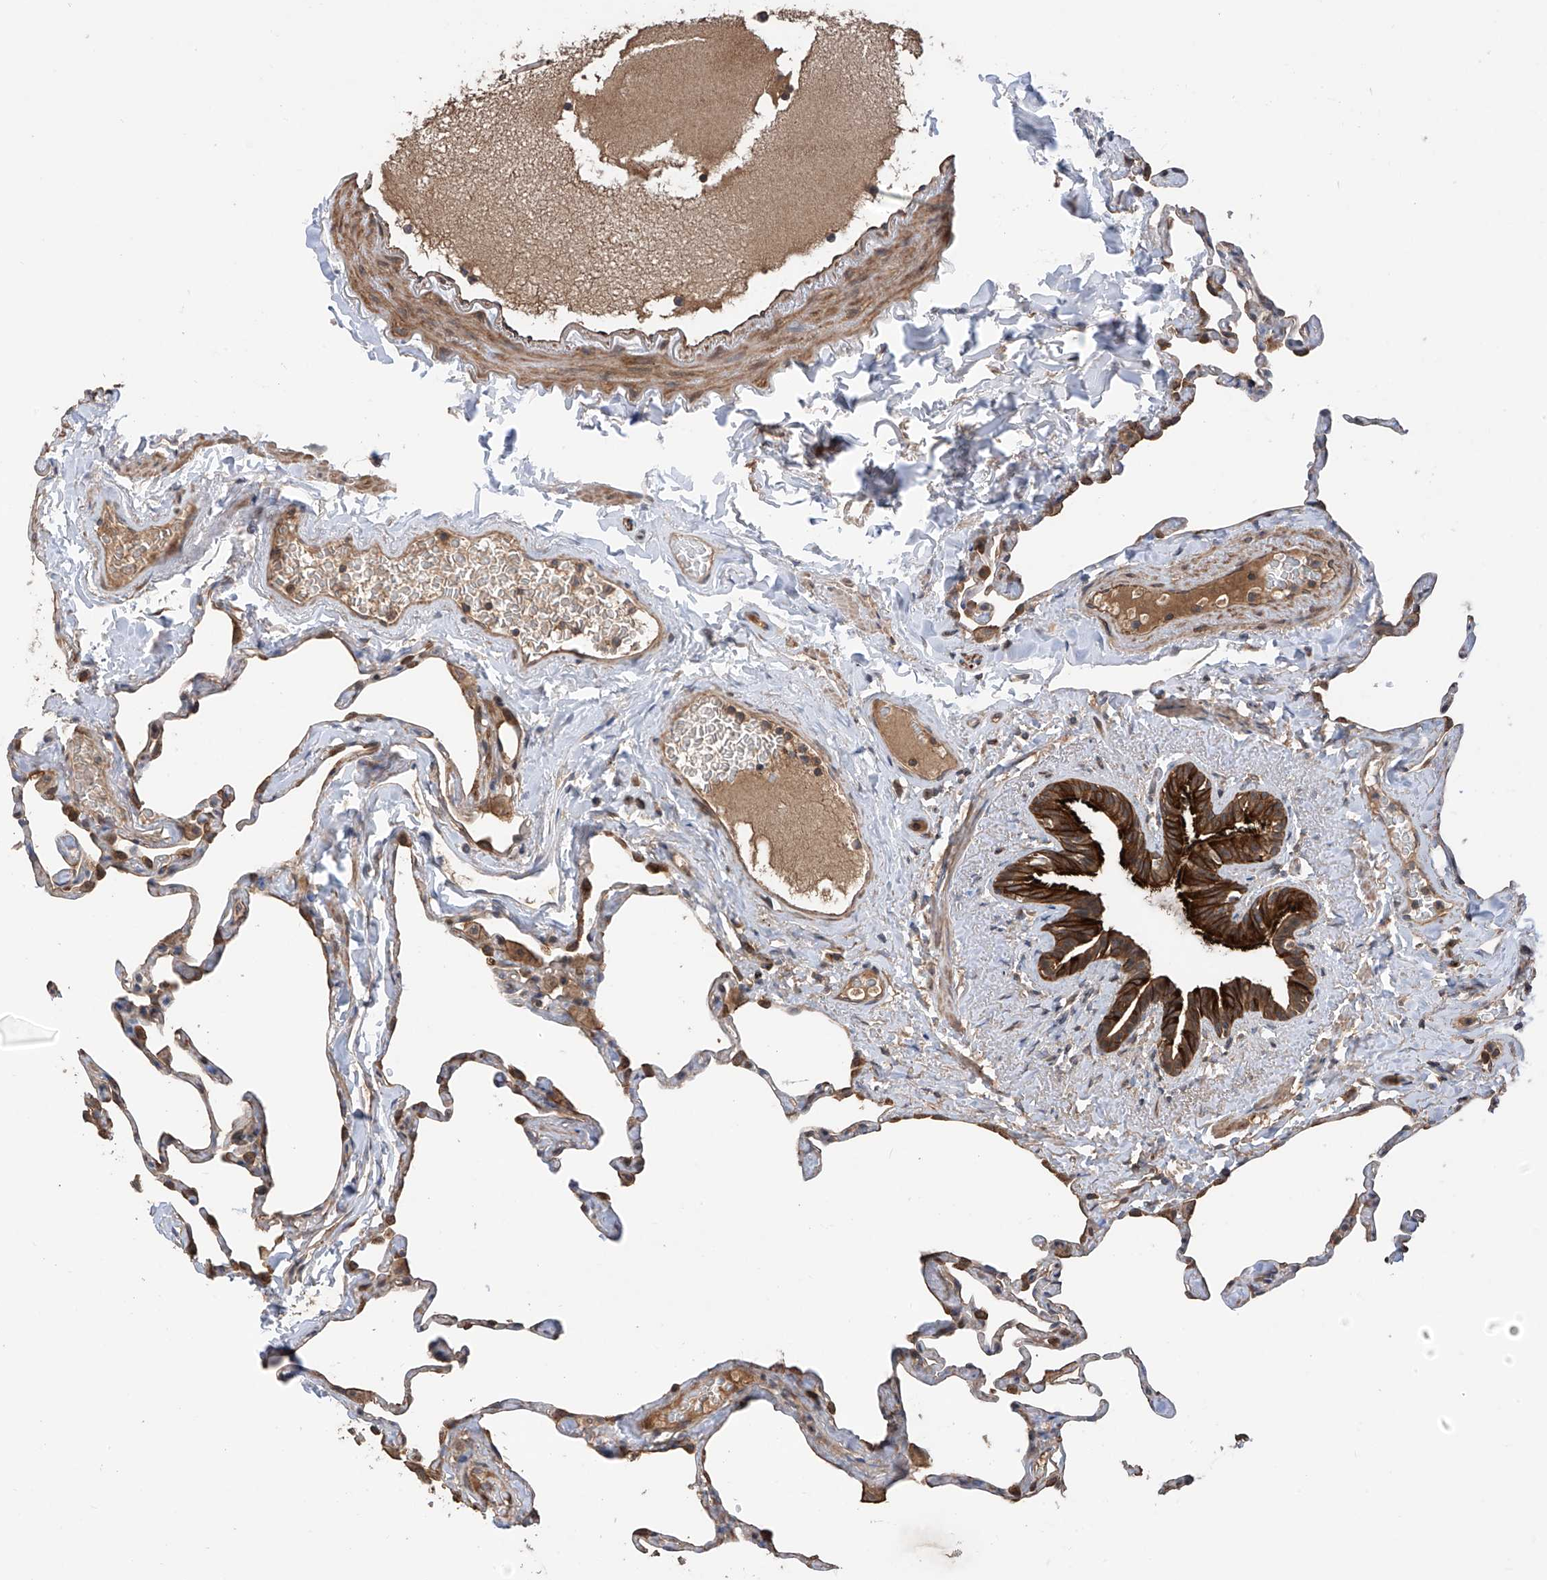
{"staining": {"intensity": "moderate", "quantity": "25%-75%", "location": "cytoplasmic/membranous"}, "tissue": "lung", "cell_type": "Alveolar cells", "image_type": "normal", "snomed": [{"axis": "morphology", "description": "Normal tissue, NOS"}, {"axis": "topography", "description": "Lung"}], "caption": "A photomicrograph of human lung stained for a protein exhibits moderate cytoplasmic/membranous brown staining in alveolar cells.", "gene": "RPAIN", "patient": {"sex": "male", "age": 65}}